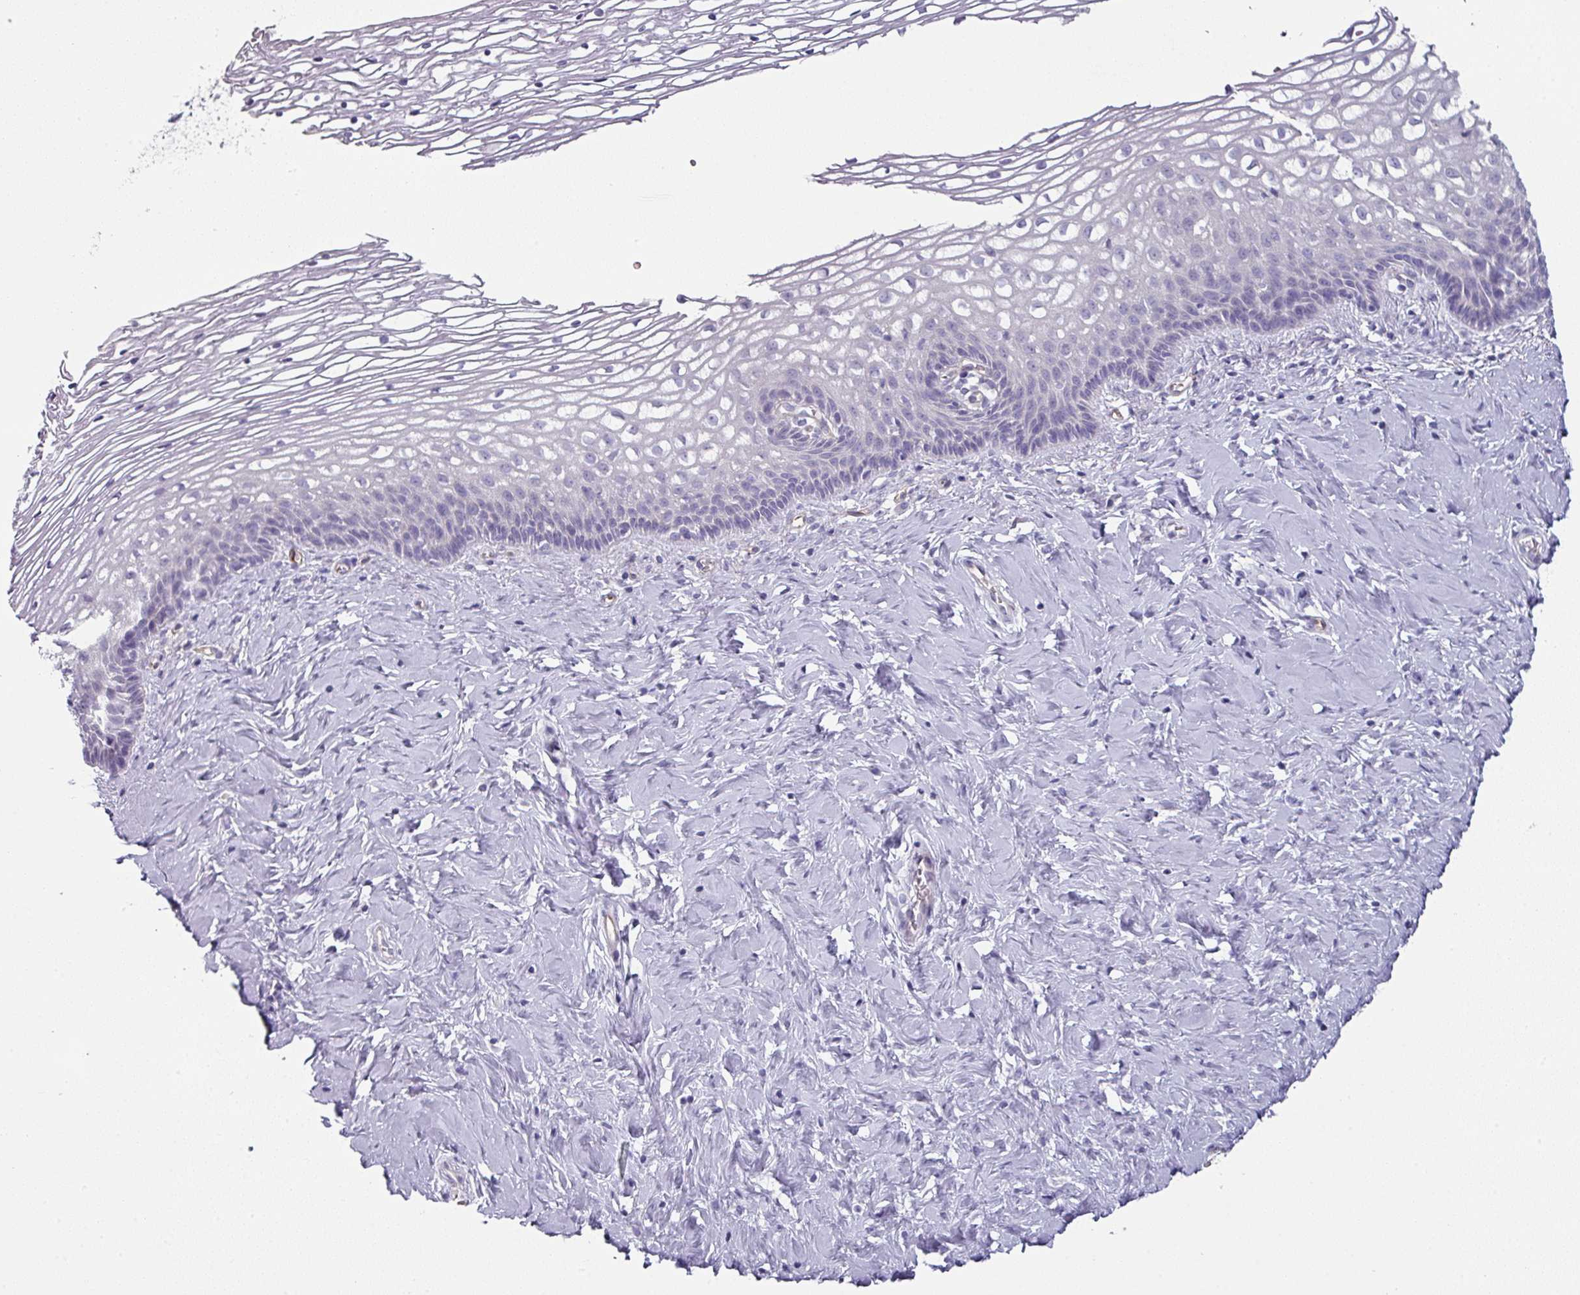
{"staining": {"intensity": "negative", "quantity": "none", "location": "none"}, "tissue": "cervix", "cell_type": "Glandular cells", "image_type": "normal", "snomed": [{"axis": "morphology", "description": "Normal tissue, NOS"}, {"axis": "topography", "description": "Cervix"}], "caption": "An immunohistochemistry micrograph of benign cervix is shown. There is no staining in glandular cells of cervix. The staining is performed using DAB (3,3'-diaminobenzidine) brown chromogen with nuclei counter-stained in using hematoxylin.", "gene": "SLC17A7", "patient": {"sex": "female", "age": 36}}